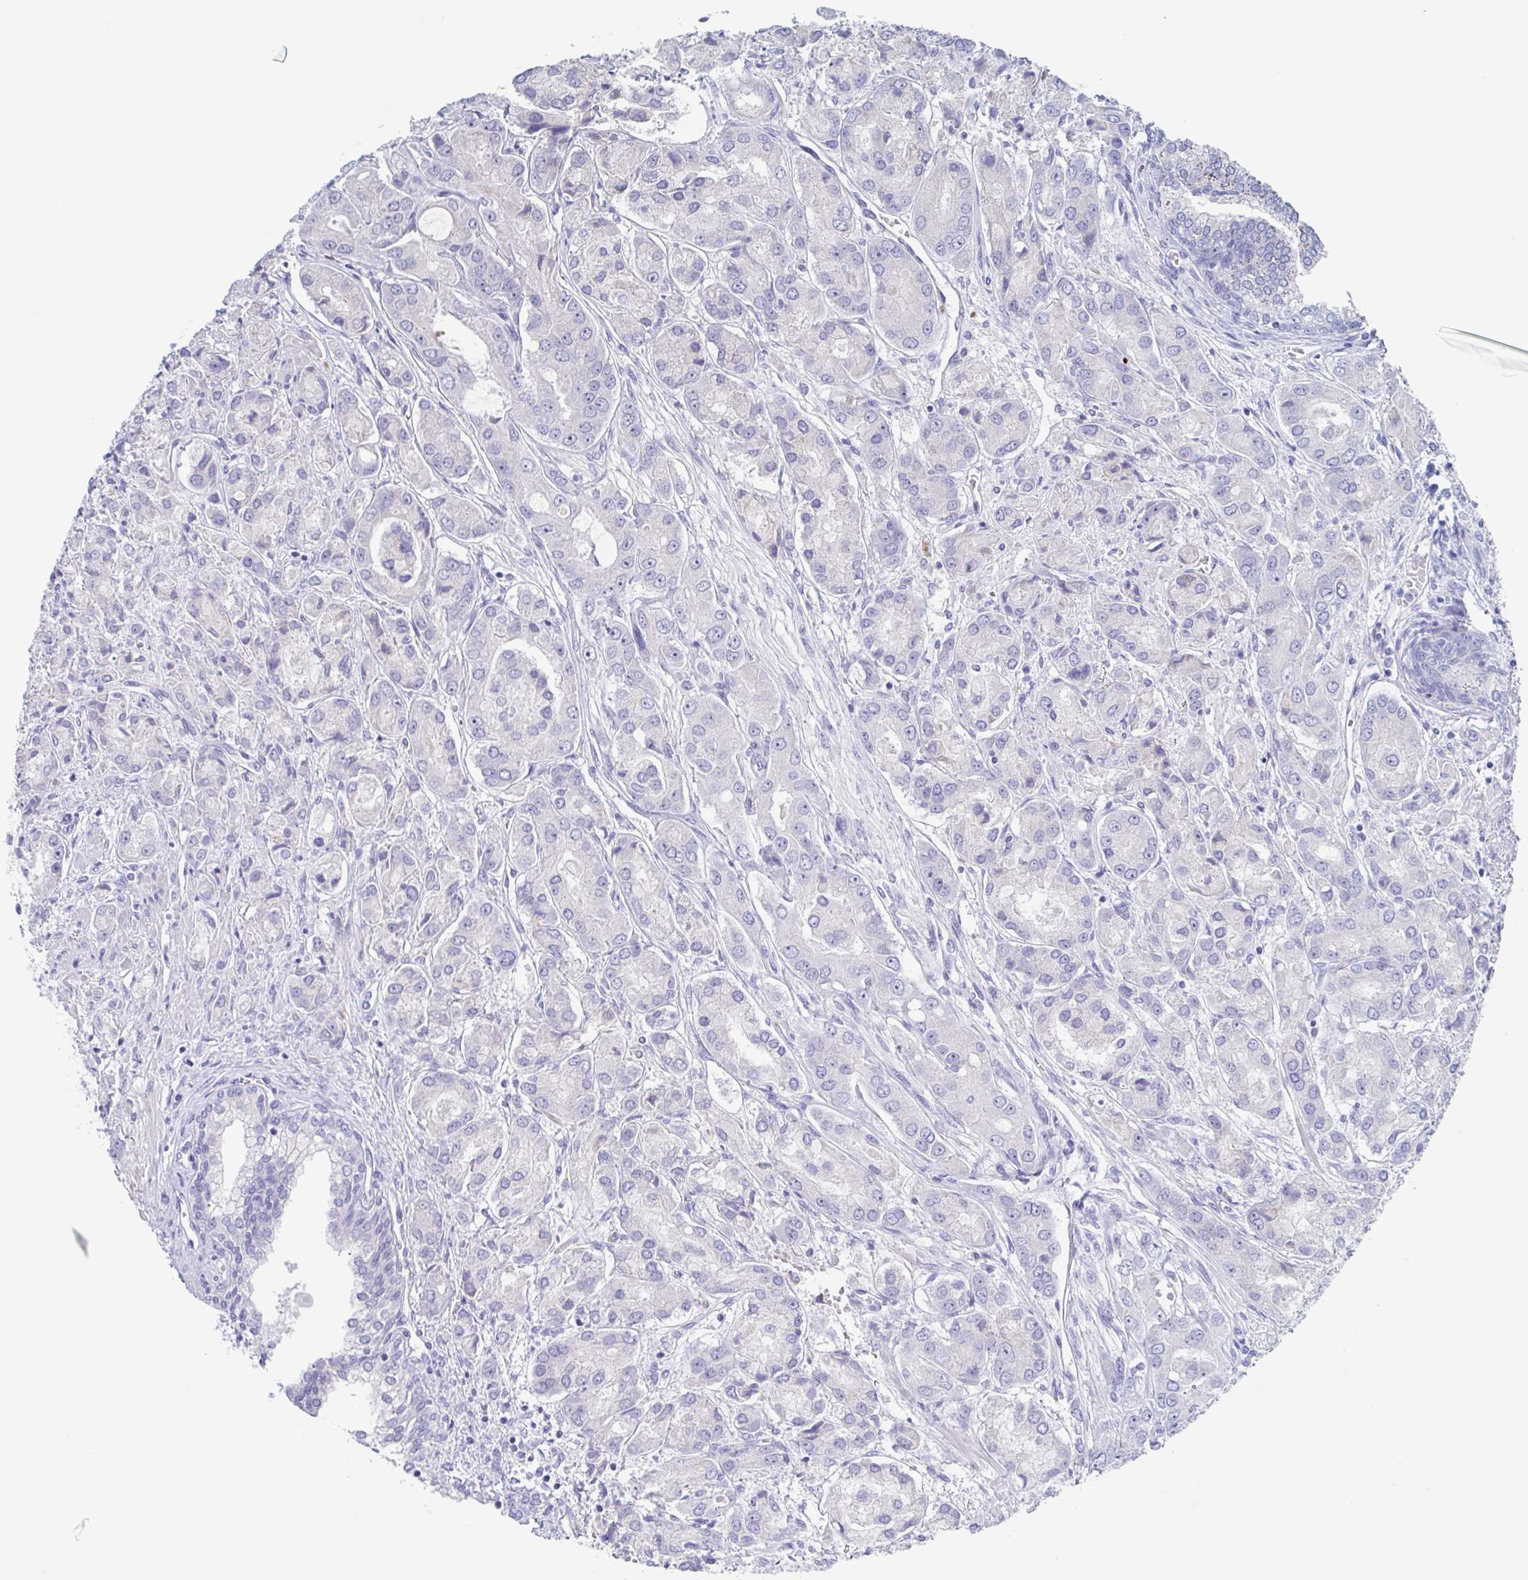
{"staining": {"intensity": "negative", "quantity": "none", "location": "none"}, "tissue": "prostate cancer", "cell_type": "Tumor cells", "image_type": "cancer", "snomed": [{"axis": "morphology", "description": "Adenocarcinoma, High grade"}, {"axis": "topography", "description": "Prostate"}], "caption": "Micrograph shows no protein staining in tumor cells of adenocarcinoma (high-grade) (prostate) tissue.", "gene": "NOXRED1", "patient": {"sex": "male", "age": 67}}